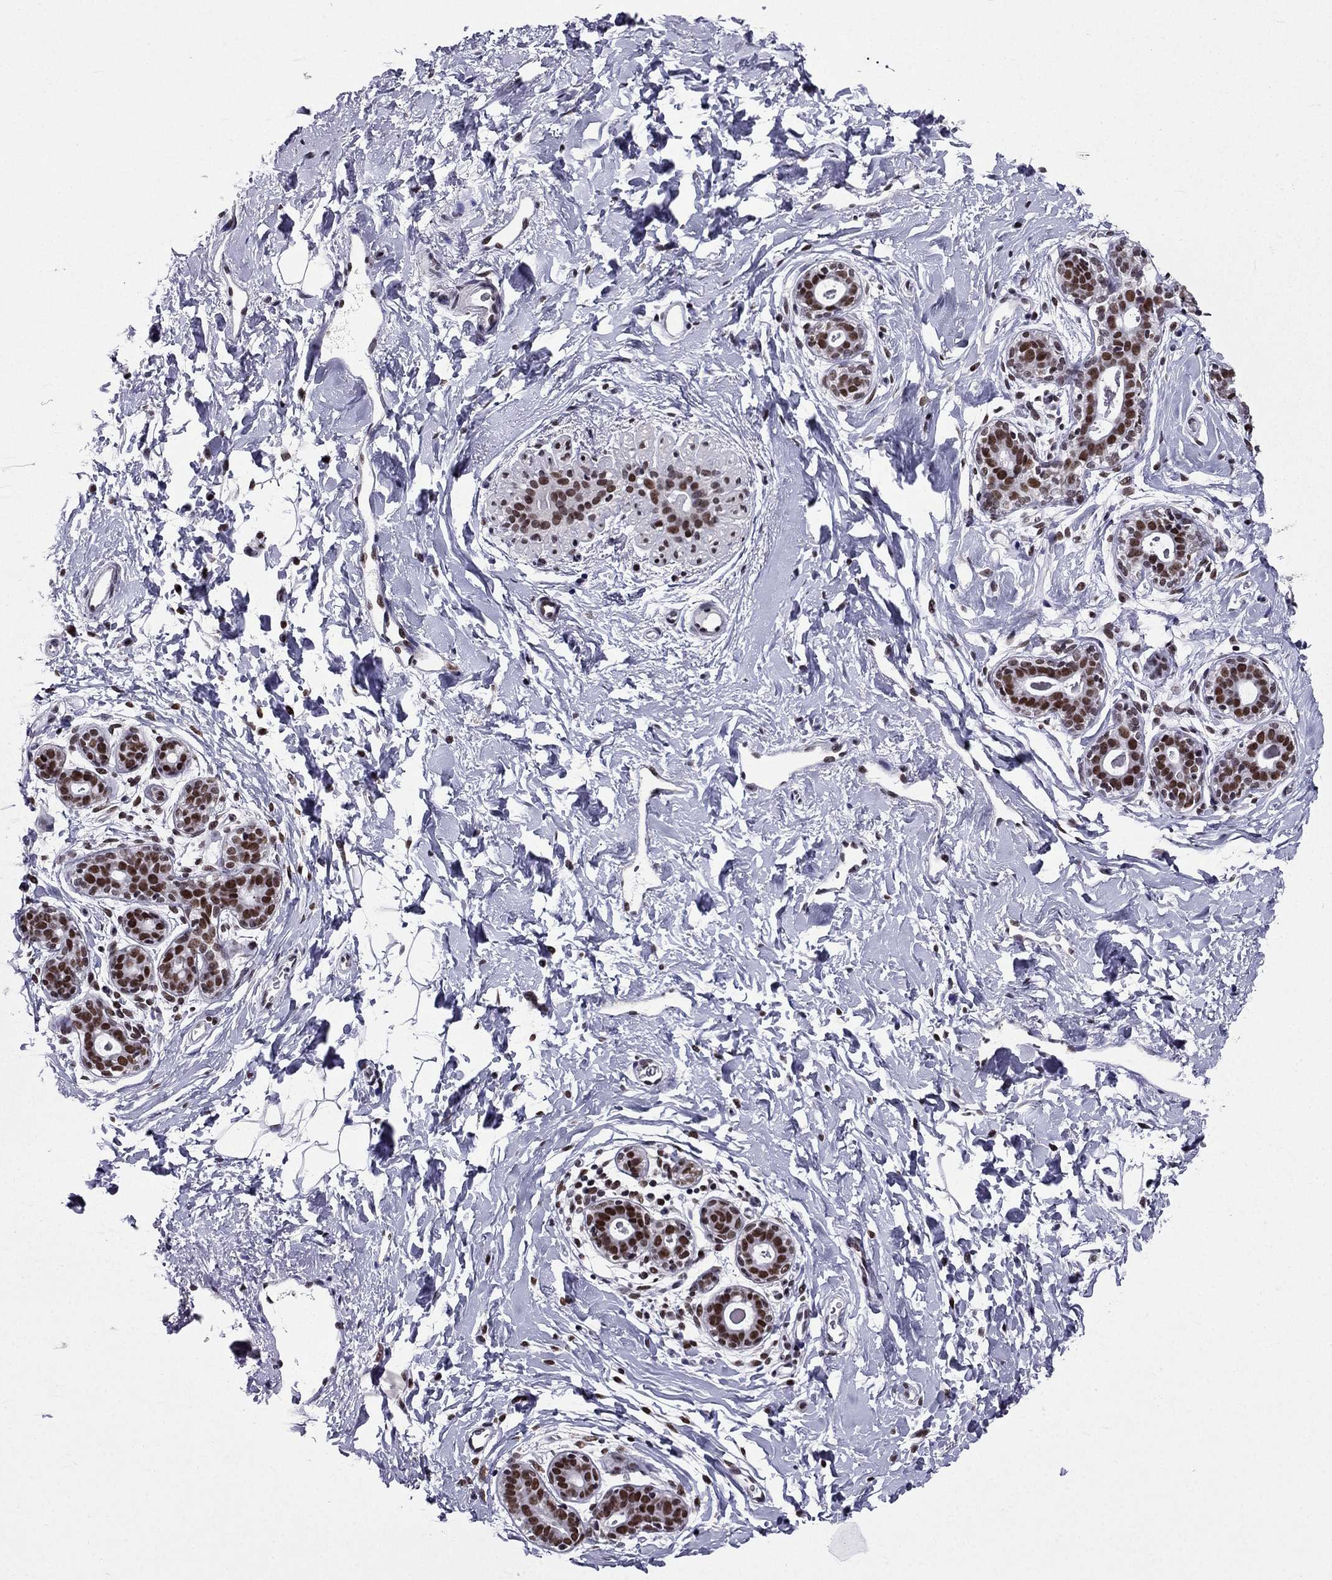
{"staining": {"intensity": "negative", "quantity": "none", "location": "none"}, "tissue": "breast", "cell_type": "Adipocytes", "image_type": "normal", "snomed": [{"axis": "morphology", "description": "Normal tissue, NOS"}, {"axis": "topography", "description": "Breast"}], "caption": "Photomicrograph shows no protein positivity in adipocytes of unremarkable breast.", "gene": "ZNF420", "patient": {"sex": "female", "age": 43}}